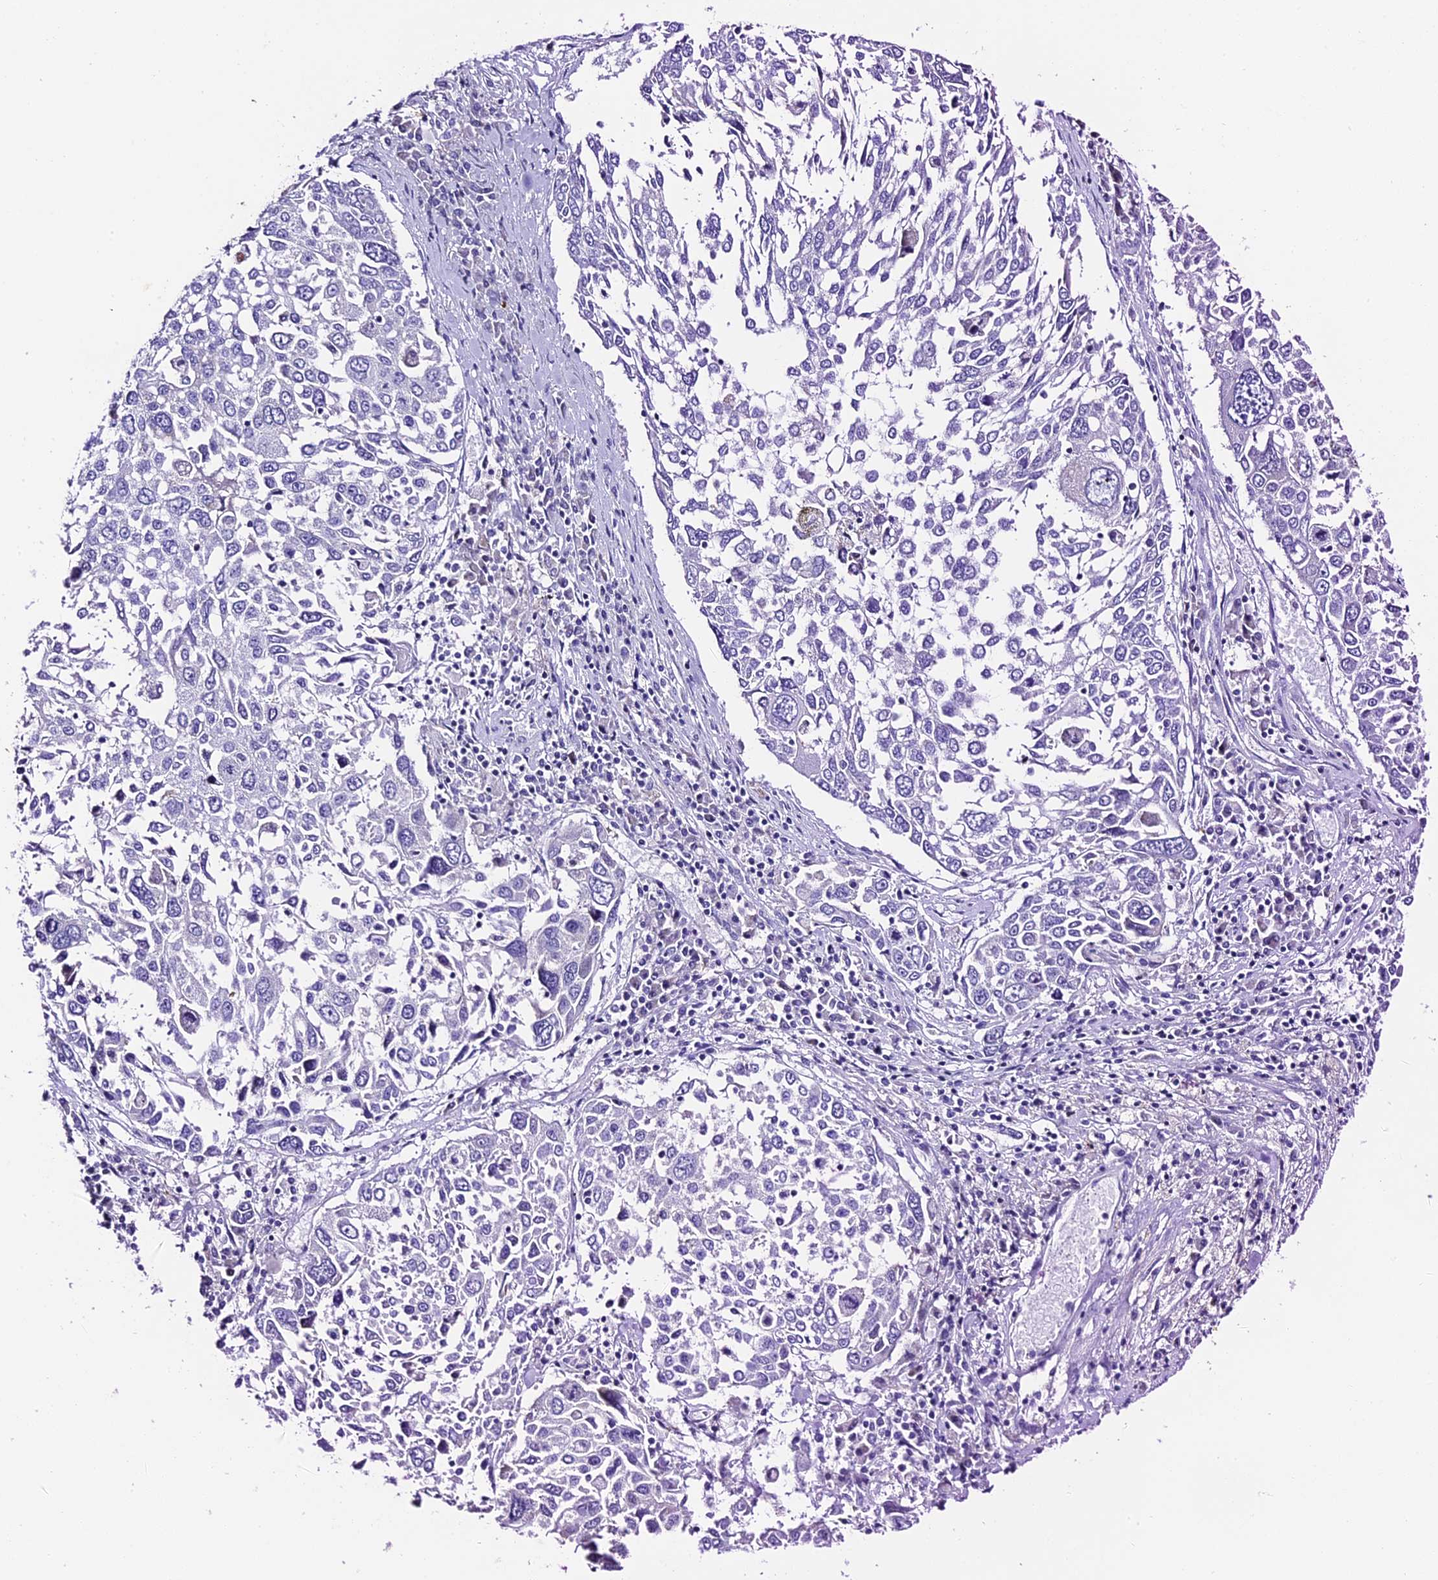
{"staining": {"intensity": "negative", "quantity": "none", "location": "none"}, "tissue": "lung cancer", "cell_type": "Tumor cells", "image_type": "cancer", "snomed": [{"axis": "morphology", "description": "Squamous cell carcinoma, NOS"}, {"axis": "topography", "description": "Lung"}], "caption": "IHC image of neoplastic tissue: lung cancer stained with DAB (3,3'-diaminobenzidine) demonstrates no significant protein positivity in tumor cells. (Brightfield microscopy of DAB (3,3'-diaminobenzidine) immunohistochemistry (IHC) at high magnification).", "gene": "C12orf29", "patient": {"sex": "male", "age": 65}}